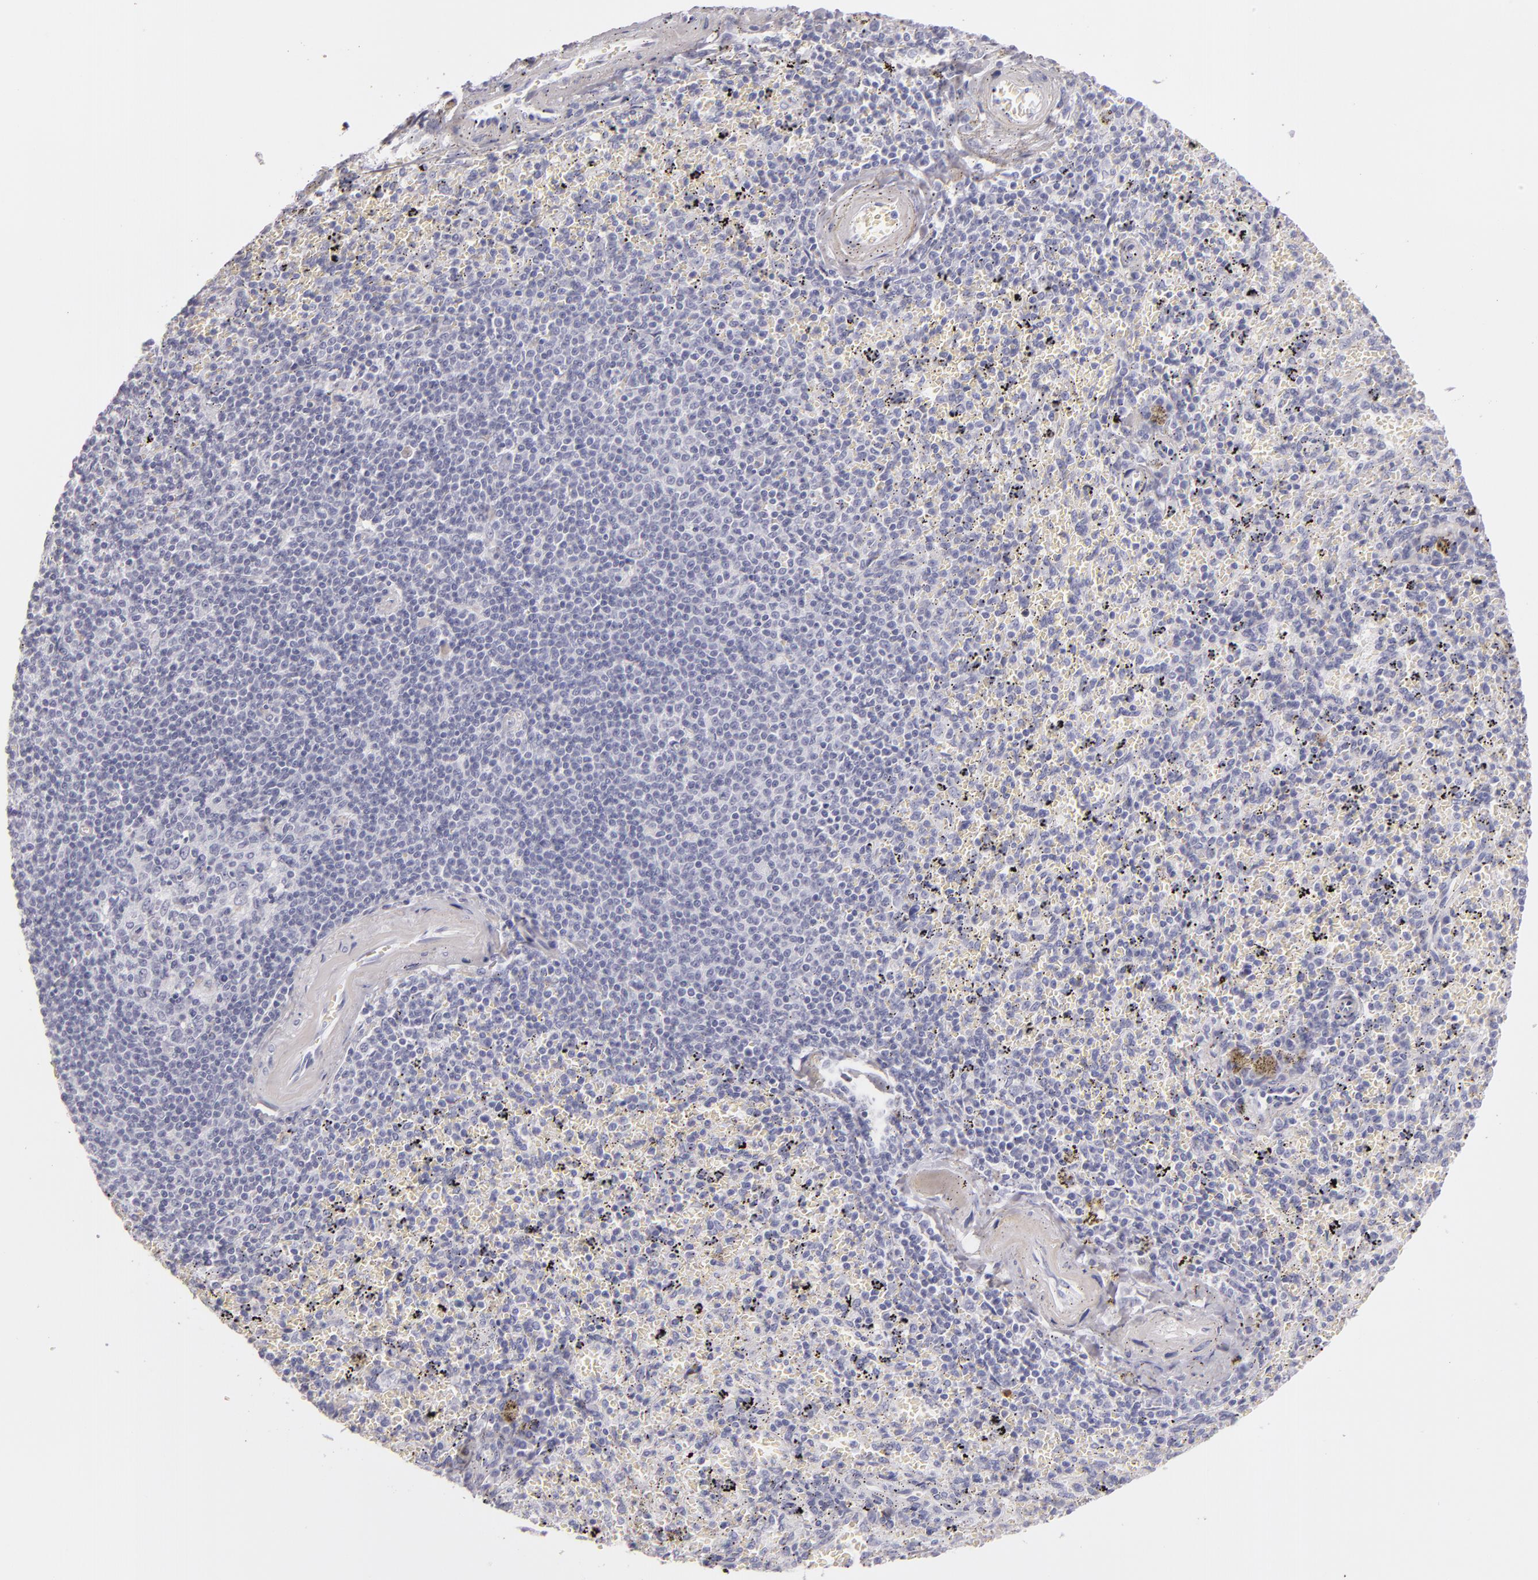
{"staining": {"intensity": "negative", "quantity": "none", "location": "none"}, "tissue": "spleen", "cell_type": "Cells in red pulp", "image_type": "normal", "snomed": [{"axis": "morphology", "description": "Normal tissue, NOS"}, {"axis": "topography", "description": "Spleen"}], "caption": "IHC micrograph of unremarkable spleen: spleen stained with DAB (3,3'-diaminobenzidine) exhibits no significant protein positivity in cells in red pulp.", "gene": "TPSD1", "patient": {"sex": "female", "age": 43}}